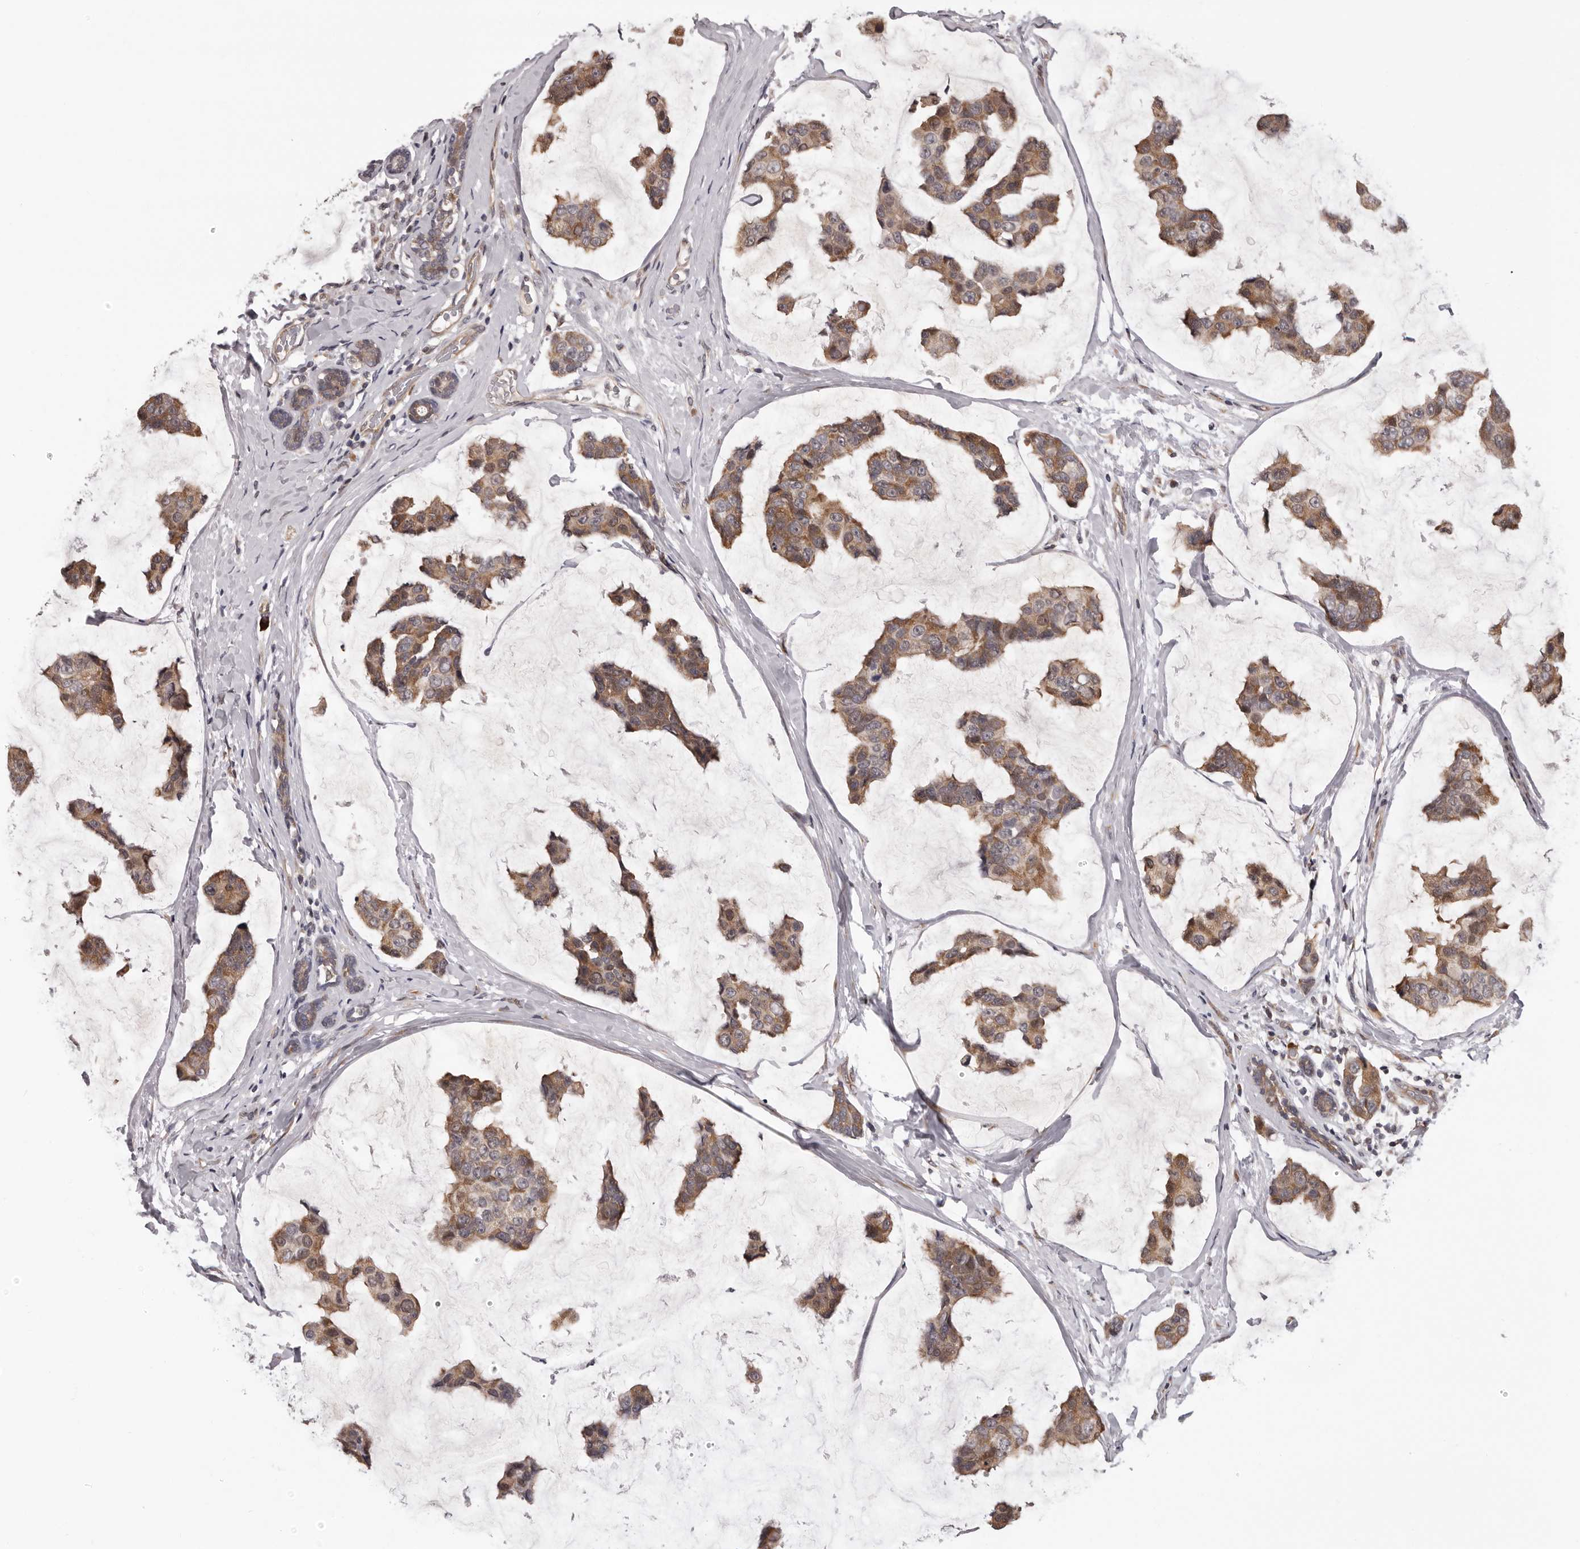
{"staining": {"intensity": "moderate", "quantity": ">75%", "location": "cytoplasmic/membranous,nuclear"}, "tissue": "breast cancer", "cell_type": "Tumor cells", "image_type": "cancer", "snomed": [{"axis": "morphology", "description": "Normal tissue, NOS"}, {"axis": "morphology", "description": "Duct carcinoma"}, {"axis": "topography", "description": "Breast"}], "caption": "Intraductal carcinoma (breast) stained with a protein marker displays moderate staining in tumor cells.", "gene": "MED8", "patient": {"sex": "female", "age": 50}}